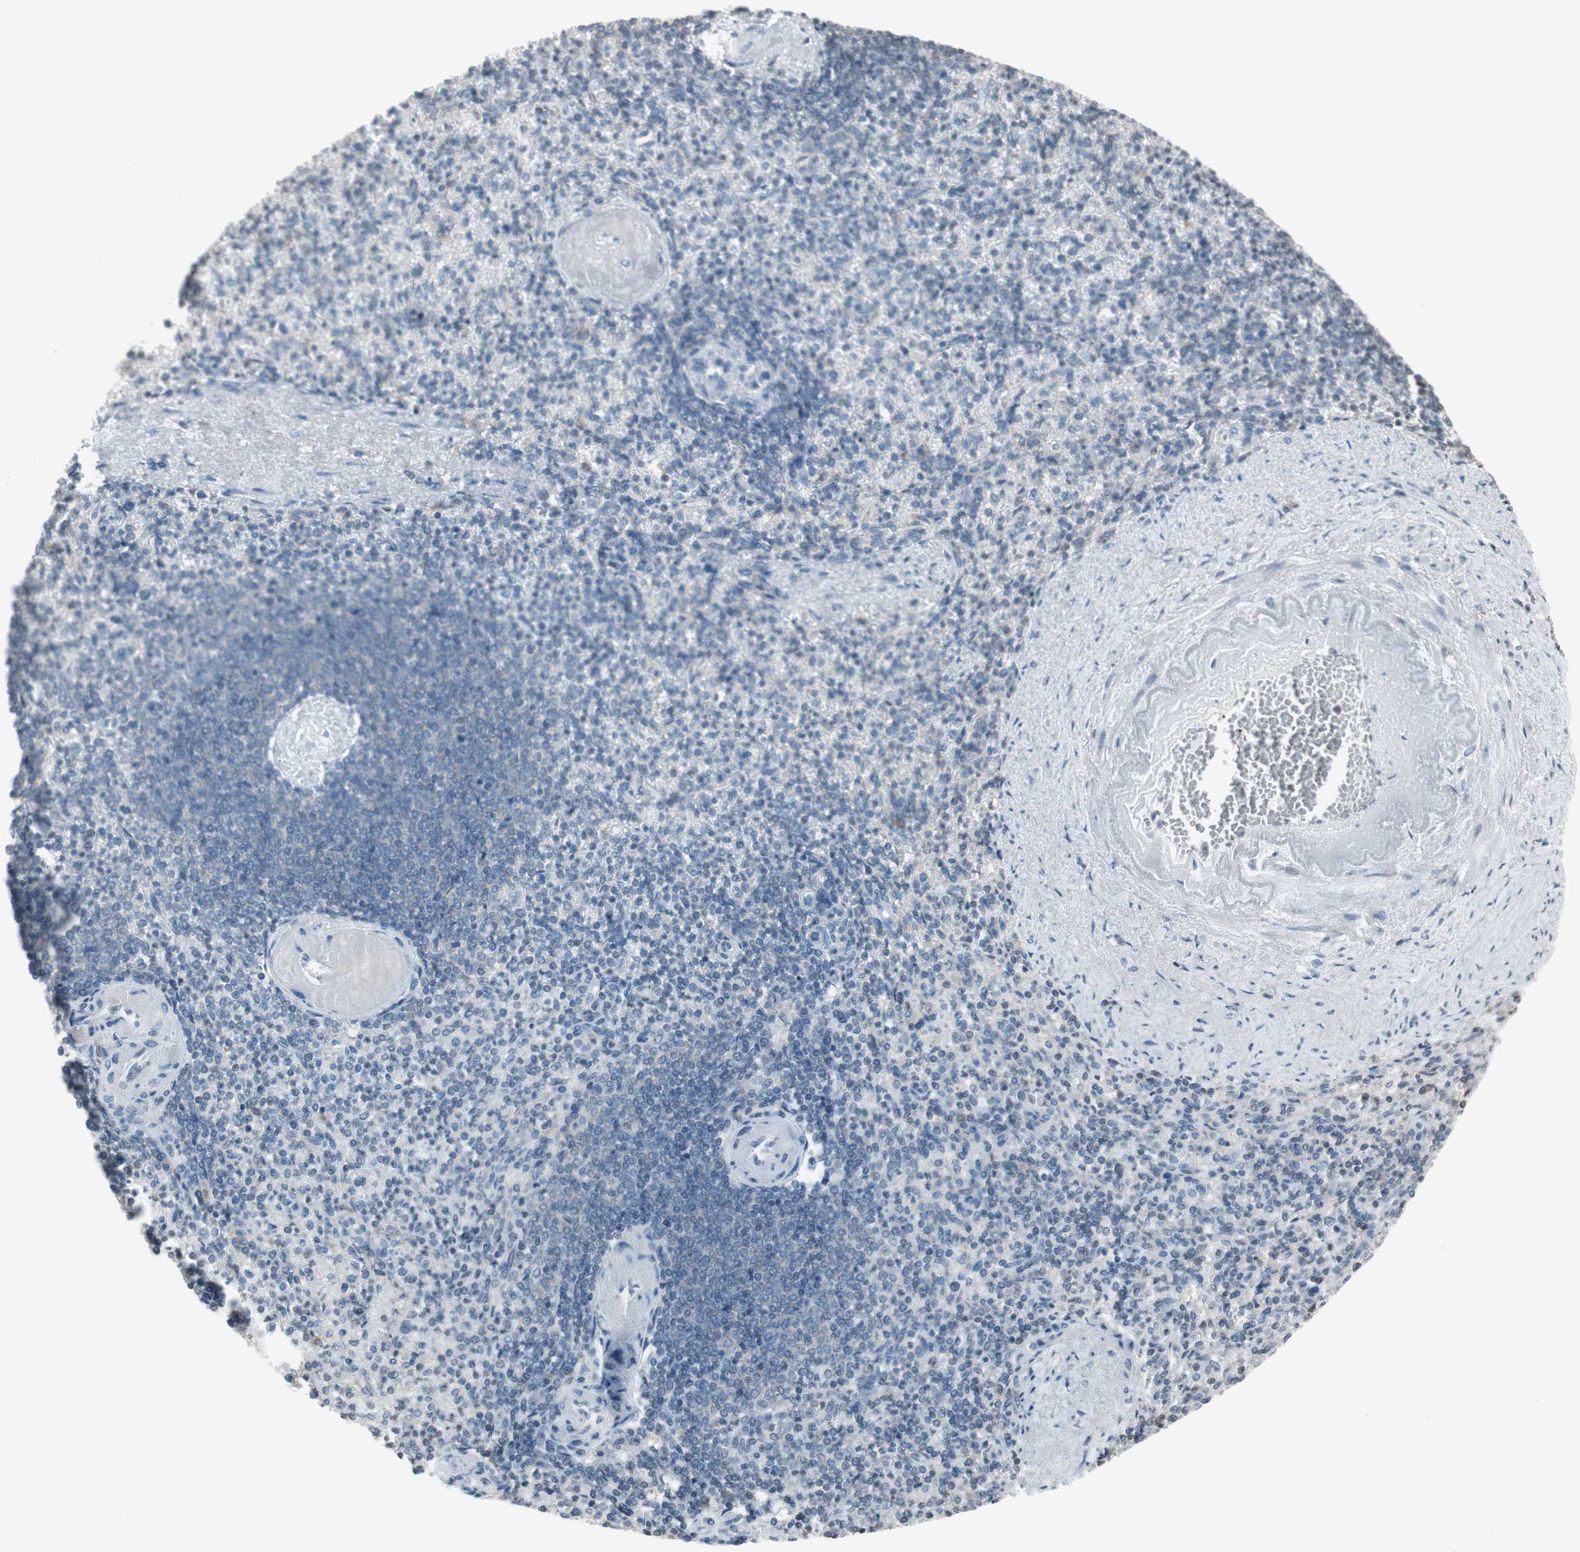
{"staining": {"intensity": "negative", "quantity": "none", "location": "none"}, "tissue": "spleen", "cell_type": "Cells in red pulp", "image_type": "normal", "snomed": [{"axis": "morphology", "description": "Normal tissue, NOS"}, {"axis": "topography", "description": "Spleen"}], "caption": "Protein analysis of unremarkable spleen exhibits no significant staining in cells in red pulp.", "gene": "ARG2", "patient": {"sex": "female", "age": 74}}